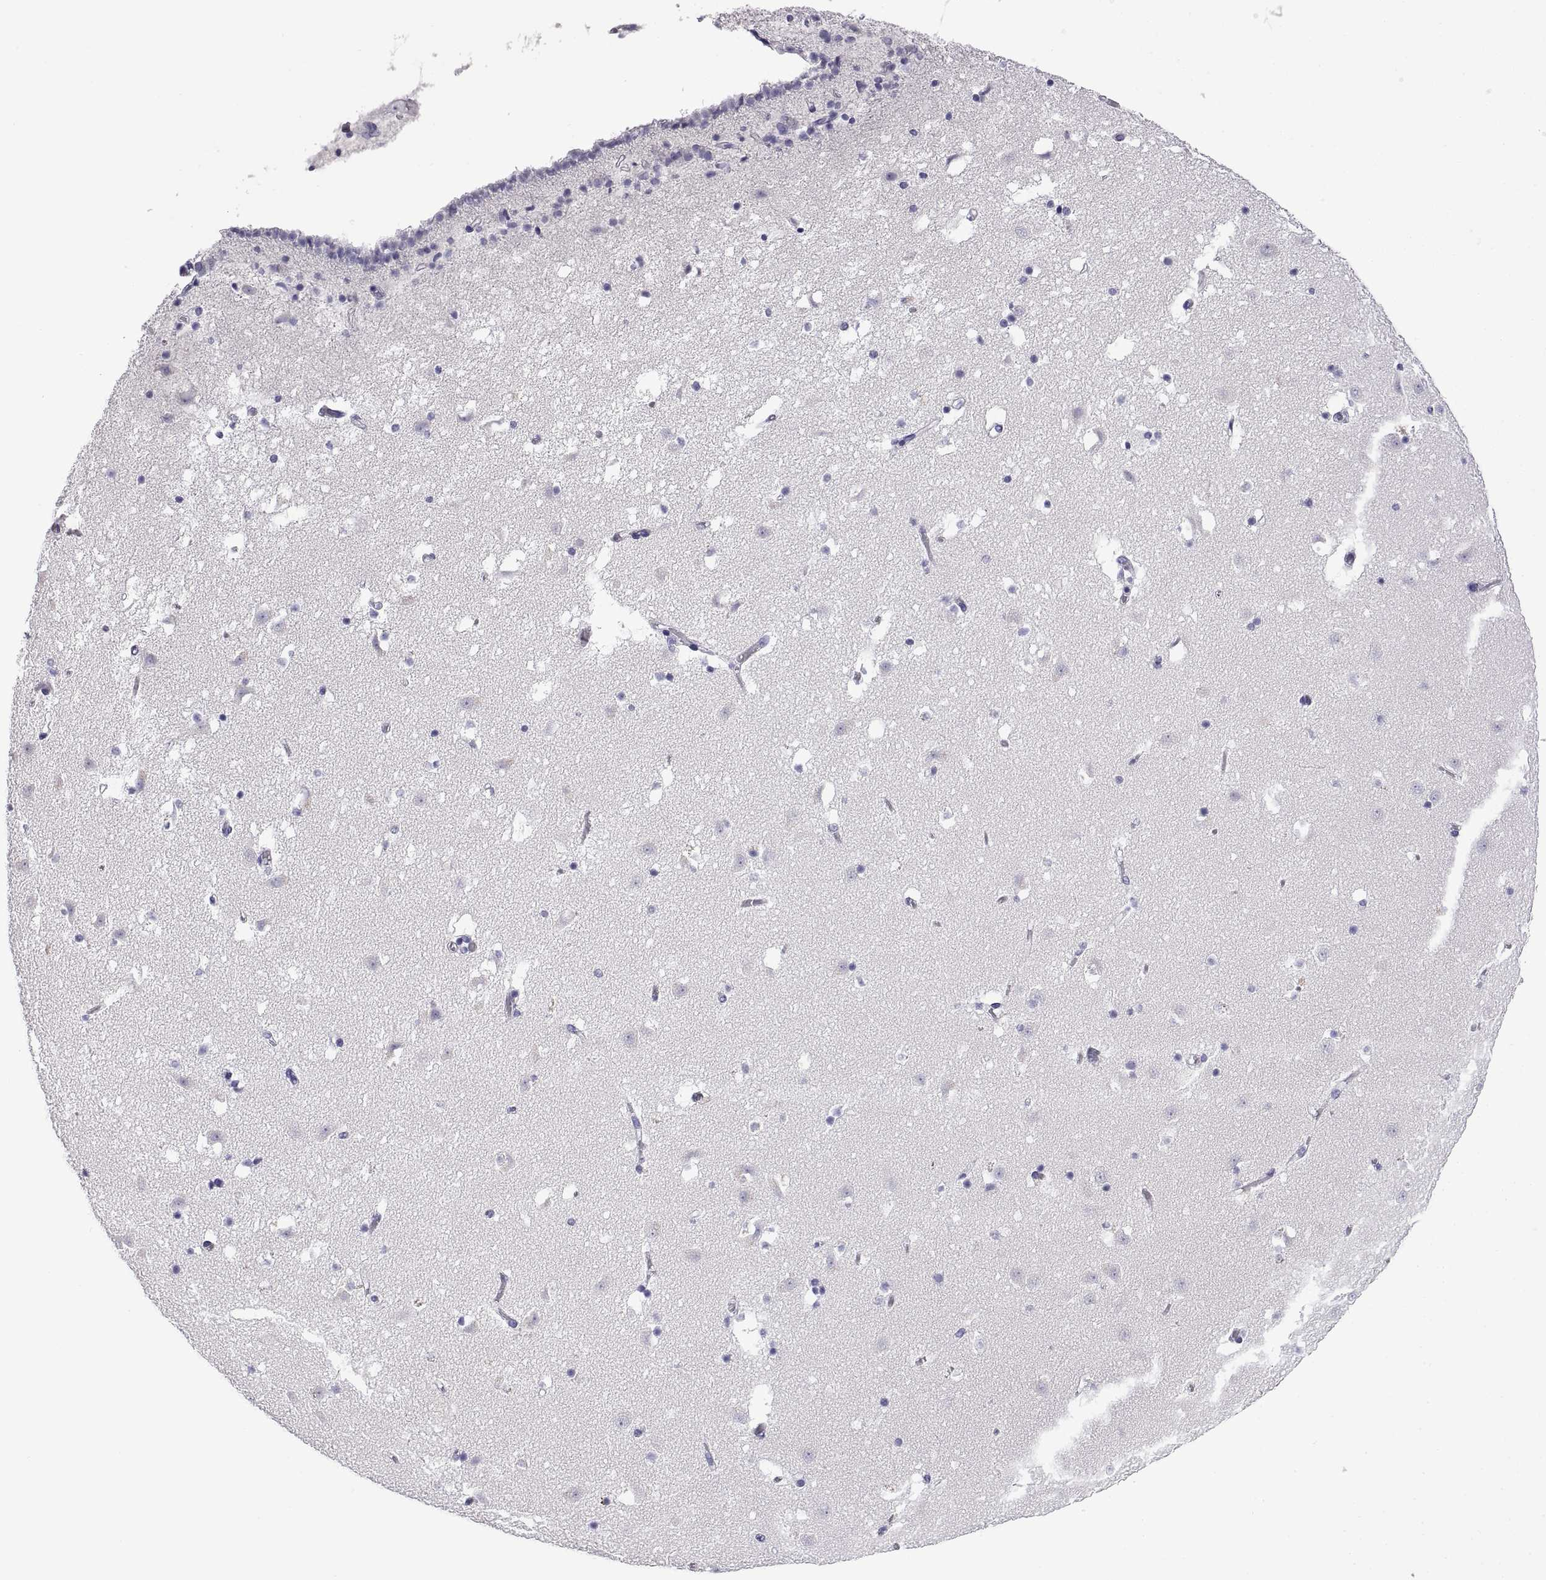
{"staining": {"intensity": "negative", "quantity": "none", "location": "none"}, "tissue": "caudate", "cell_type": "Glial cells", "image_type": "normal", "snomed": [{"axis": "morphology", "description": "Normal tissue, NOS"}, {"axis": "topography", "description": "Lateral ventricle wall"}], "caption": "The histopathology image displays no staining of glial cells in benign caudate.", "gene": "CRISP1", "patient": {"sex": "female", "age": 42}}